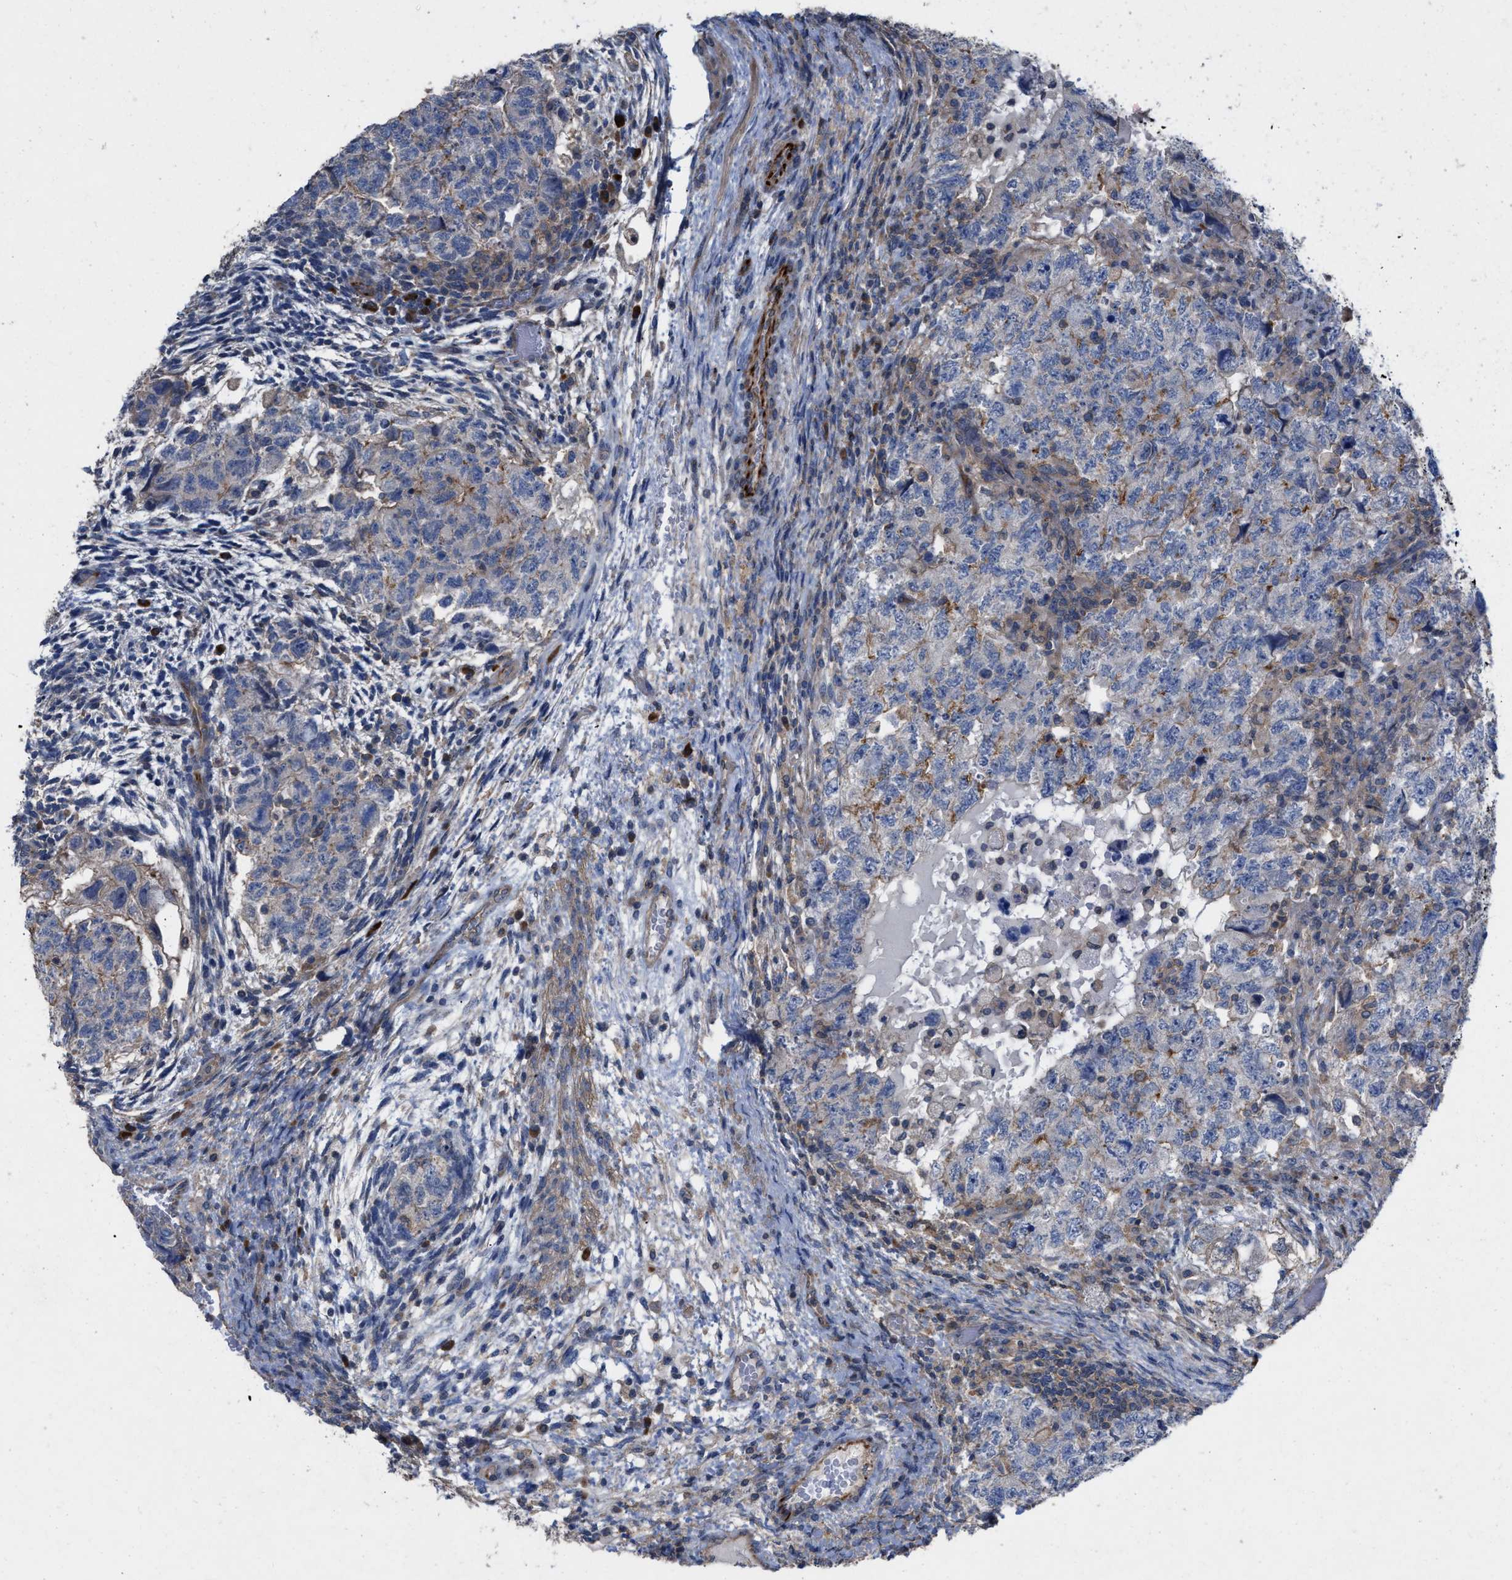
{"staining": {"intensity": "weak", "quantity": "<25%", "location": "cytoplasmic/membranous"}, "tissue": "testis cancer", "cell_type": "Tumor cells", "image_type": "cancer", "snomed": [{"axis": "morphology", "description": "Carcinoma, Embryonal, NOS"}, {"axis": "topography", "description": "Testis"}], "caption": "The histopathology image shows no staining of tumor cells in testis cancer (embryonal carcinoma). (Brightfield microscopy of DAB (3,3'-diaminobenzidine) immunohistochemistry (IHC) at high magnification).", "gene": "TMEM131", "patient": {"sex": "male", "age": 36}}